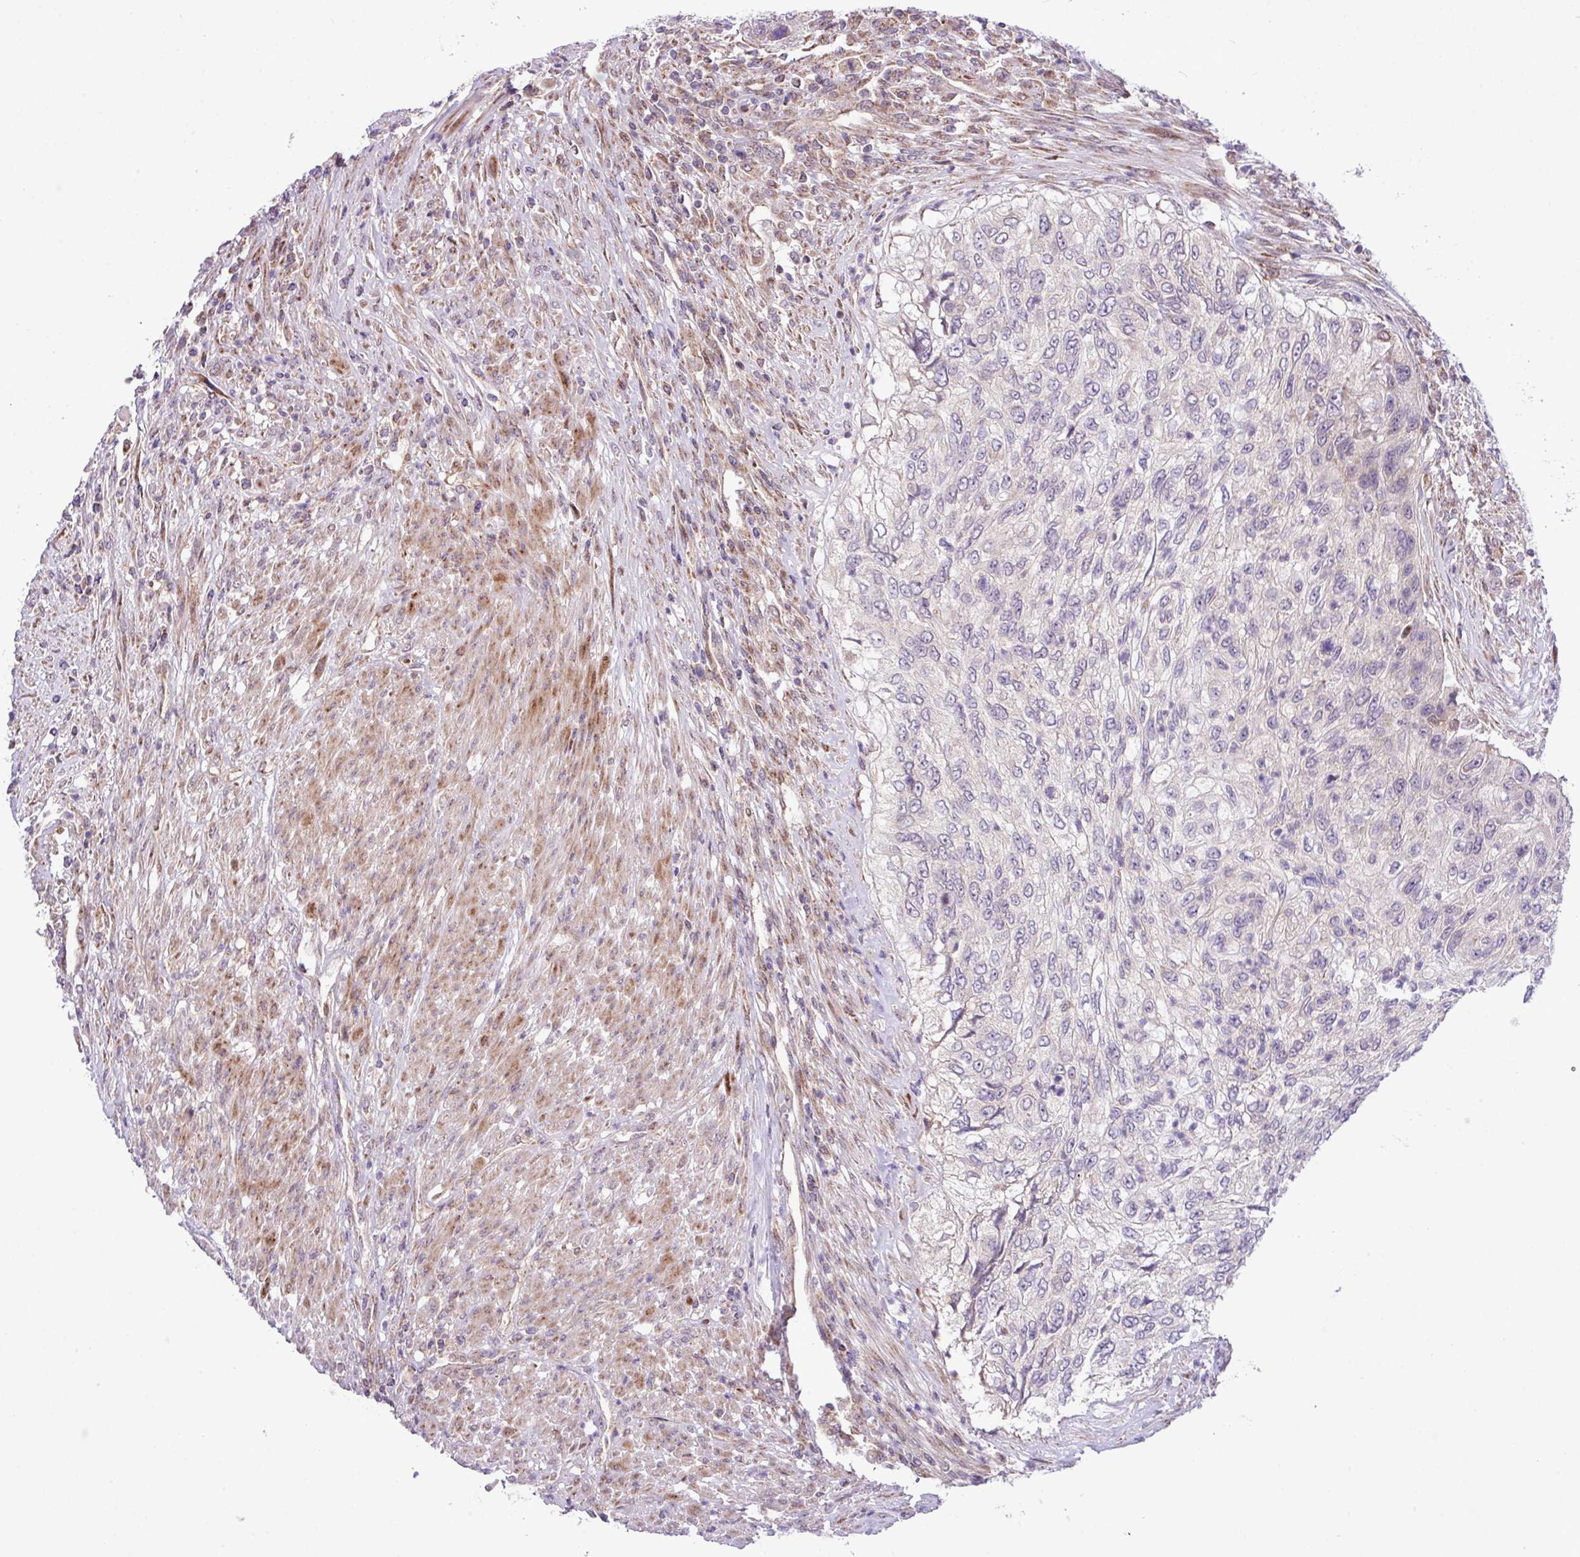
{"staining": {"intensity": "negative", "quantity": "none", "location": "none"}, "tissue": "urothelial cancer", "cell_type": "Tumor cells", "image_type": "cancer", "snomed": [{"axis": "morphology", "description": "Urothelial carcinoma, High grade"}, {"axis": "topography", "description": "Urinary bladder"}], "caption": "The histopathology image displays no staining of tumor cells in urothelial cancer. (Brightfield microscopy of DAB IHC at high magnification).", "gene": "B3GNT9", "patient": {"sex": "female", "age": 60}}